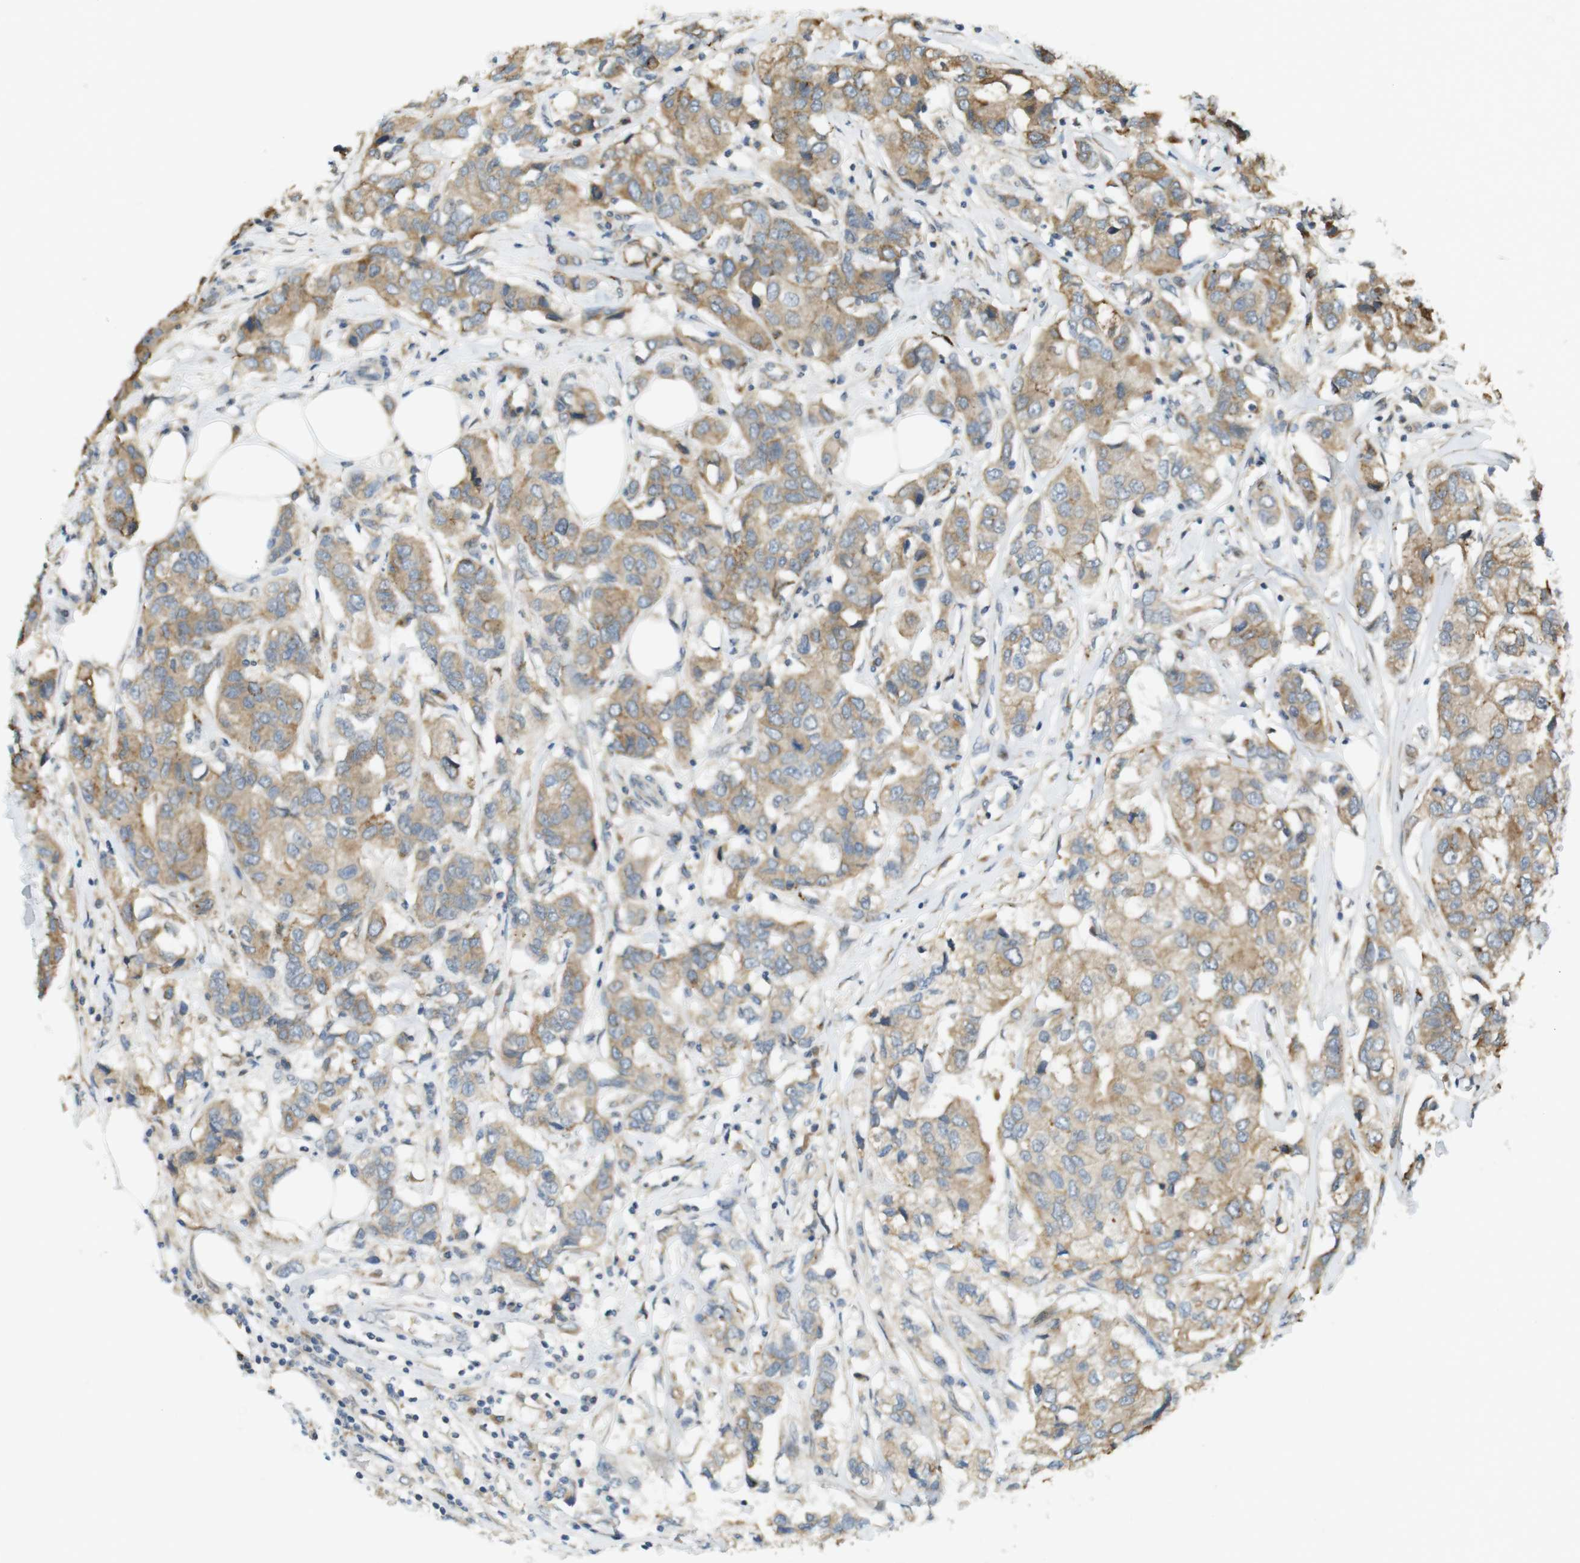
{"staining": {"intensity": "moderate", "quantity": ">75%", "location": "cytoplasmic/membranous"}, "tissue": "breast cancer", "cell_type": "Tumor cells", "image_type": "cancer", "snomed": [{"axis": "morphology", "description": "Duct carcinoma"}, {"axis": "topography", "description": "Breast"}], "caption": "A brown stain shows moderate cytoplasmic/membranous staining of a protein in breast cancer (infiltrating ductal carcinoma) tumor cells.", "gene": "CLRN3", "patient": {"sex": "female", "age": 80}}